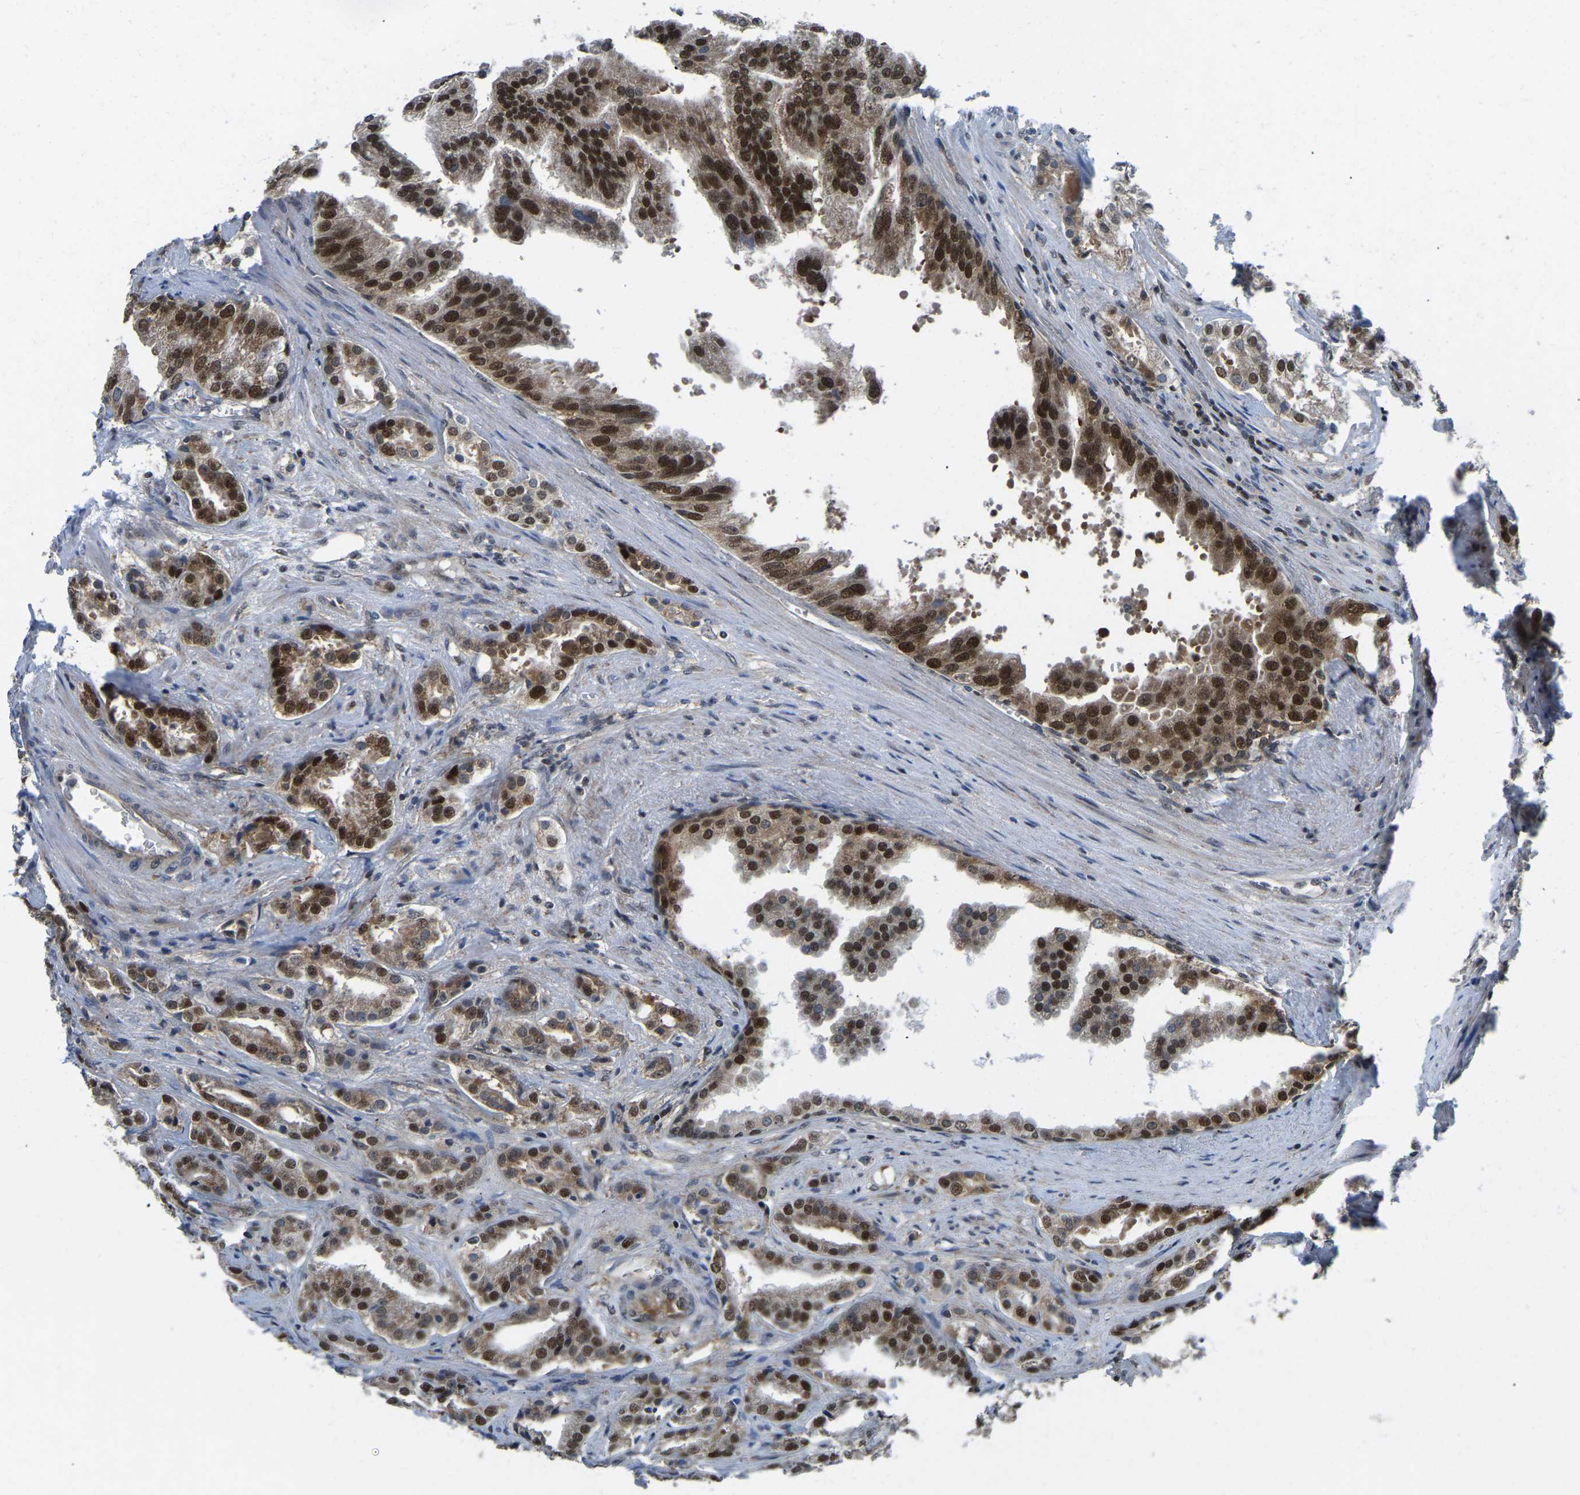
{"staining": {"intensity": "strong", "quantity": ">75%", "location": "cytoplasmic/membranous,nuclear"}, "tissue": "prostate cancer", "cell_type": "Tumor cells", "image_type": "cancer", "snomed": [{"axis": "morphology", "description": "Adenocarcinoma, High grade"}, {"axis": "topography", "description": "Prostate"}], "caption": "Protein staining exhibits strong cytoplasmic/membranous and nuclear staining in about >75% of tumor cells in prostate cancer (adenocarcinoma (high-grade)).", "gene": "DFFA", "patient": {"sex": "male", "age": 64}}